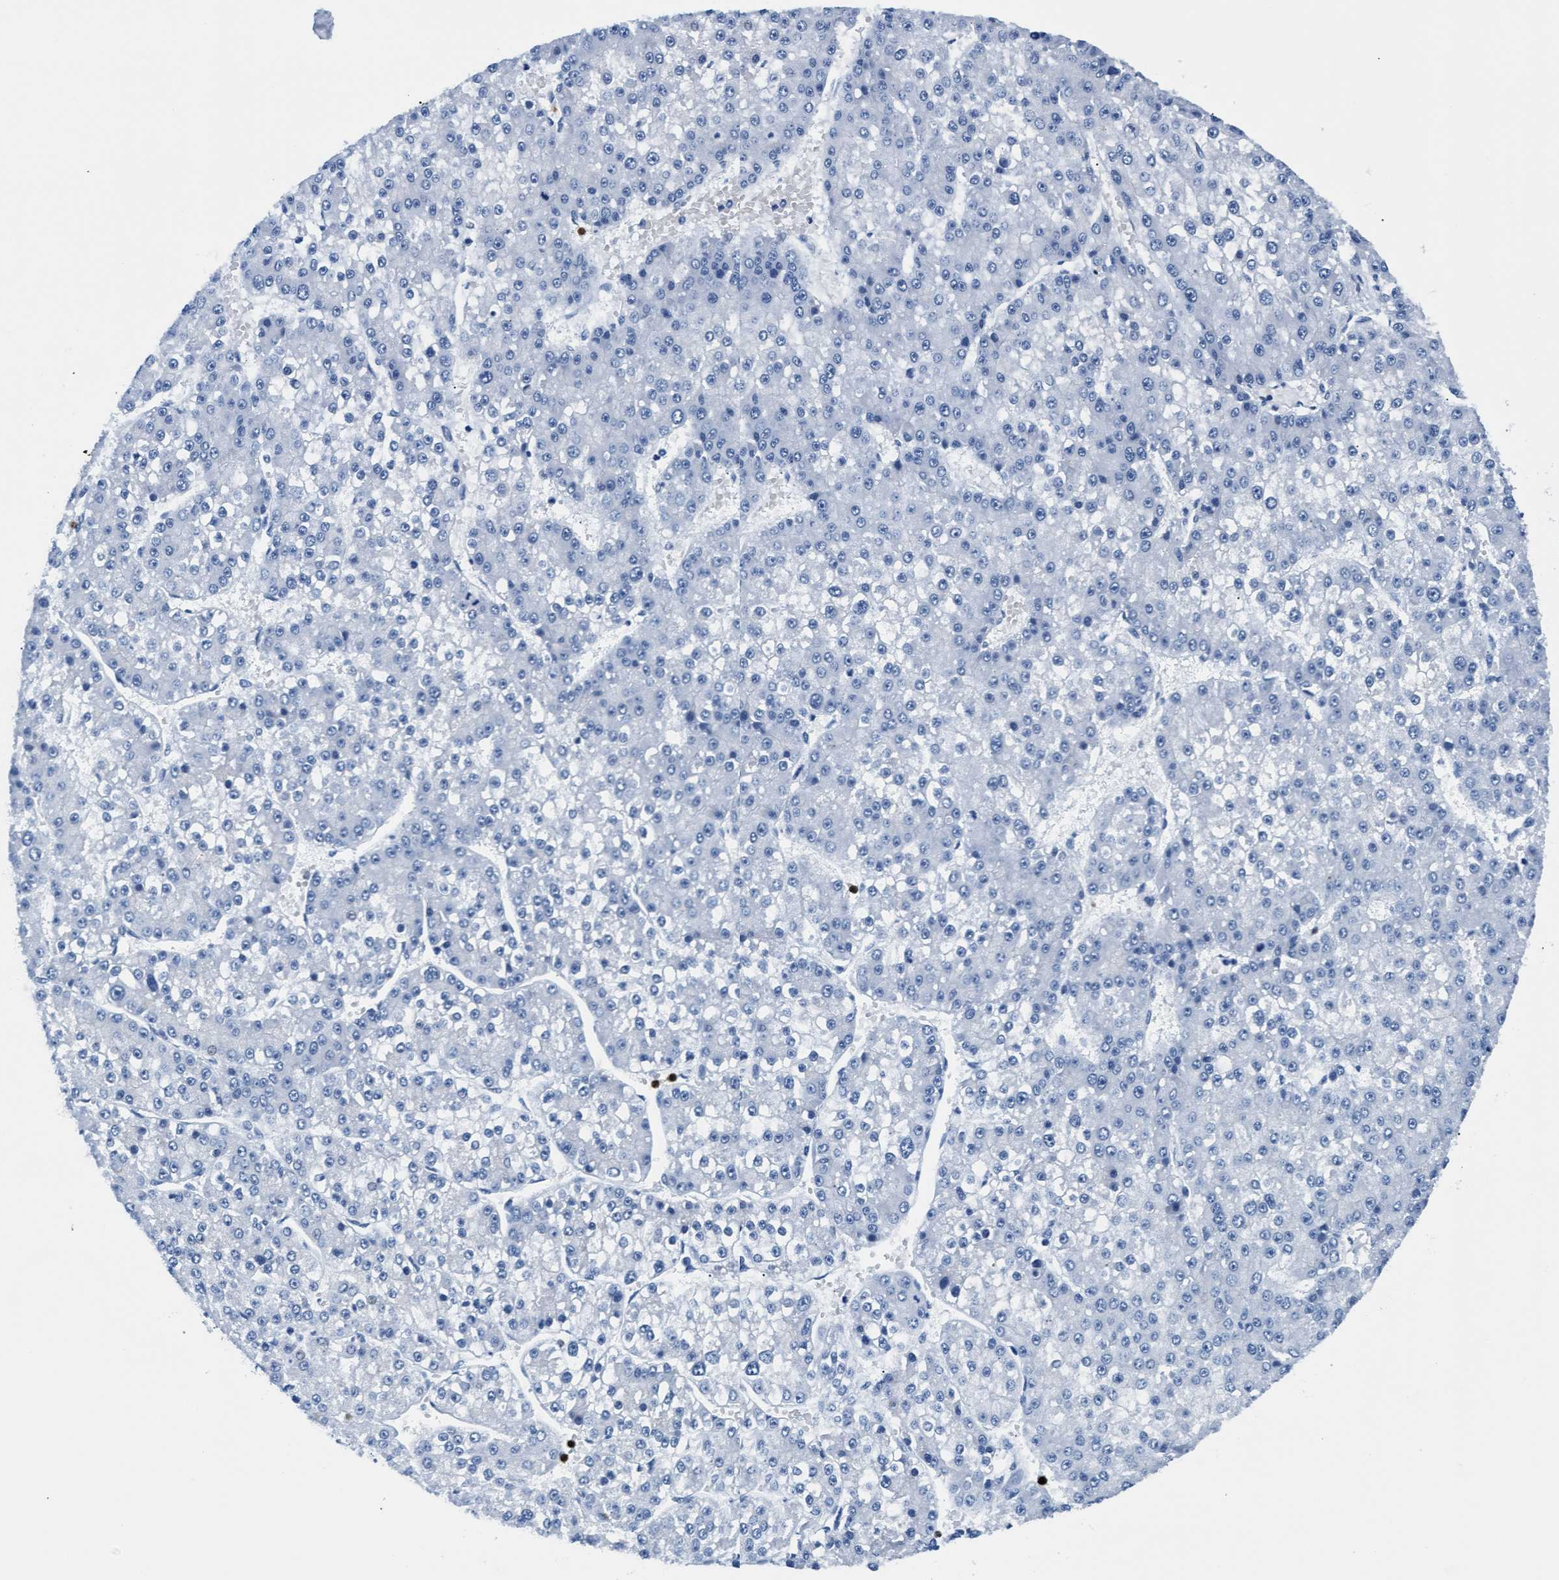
{"staining": {"intensity": "negative", "quantity": "none", "location": "none"}, "tissue": "liver cancer", "cell_type": "Tumor cells", "image_type": "cancer", "snomed": [{"axis": "morphology", "description": "Carcinoma, Hepatocellular, NOS"}, {"axis": "topography", "description": "Liver"}], "caption": "The micrograph reveals no staining of tumor cells in liver cancer (hepatocellular carcinoma).", "gene": "MMP8", "patient": {"sex": "female", "age": 73}}